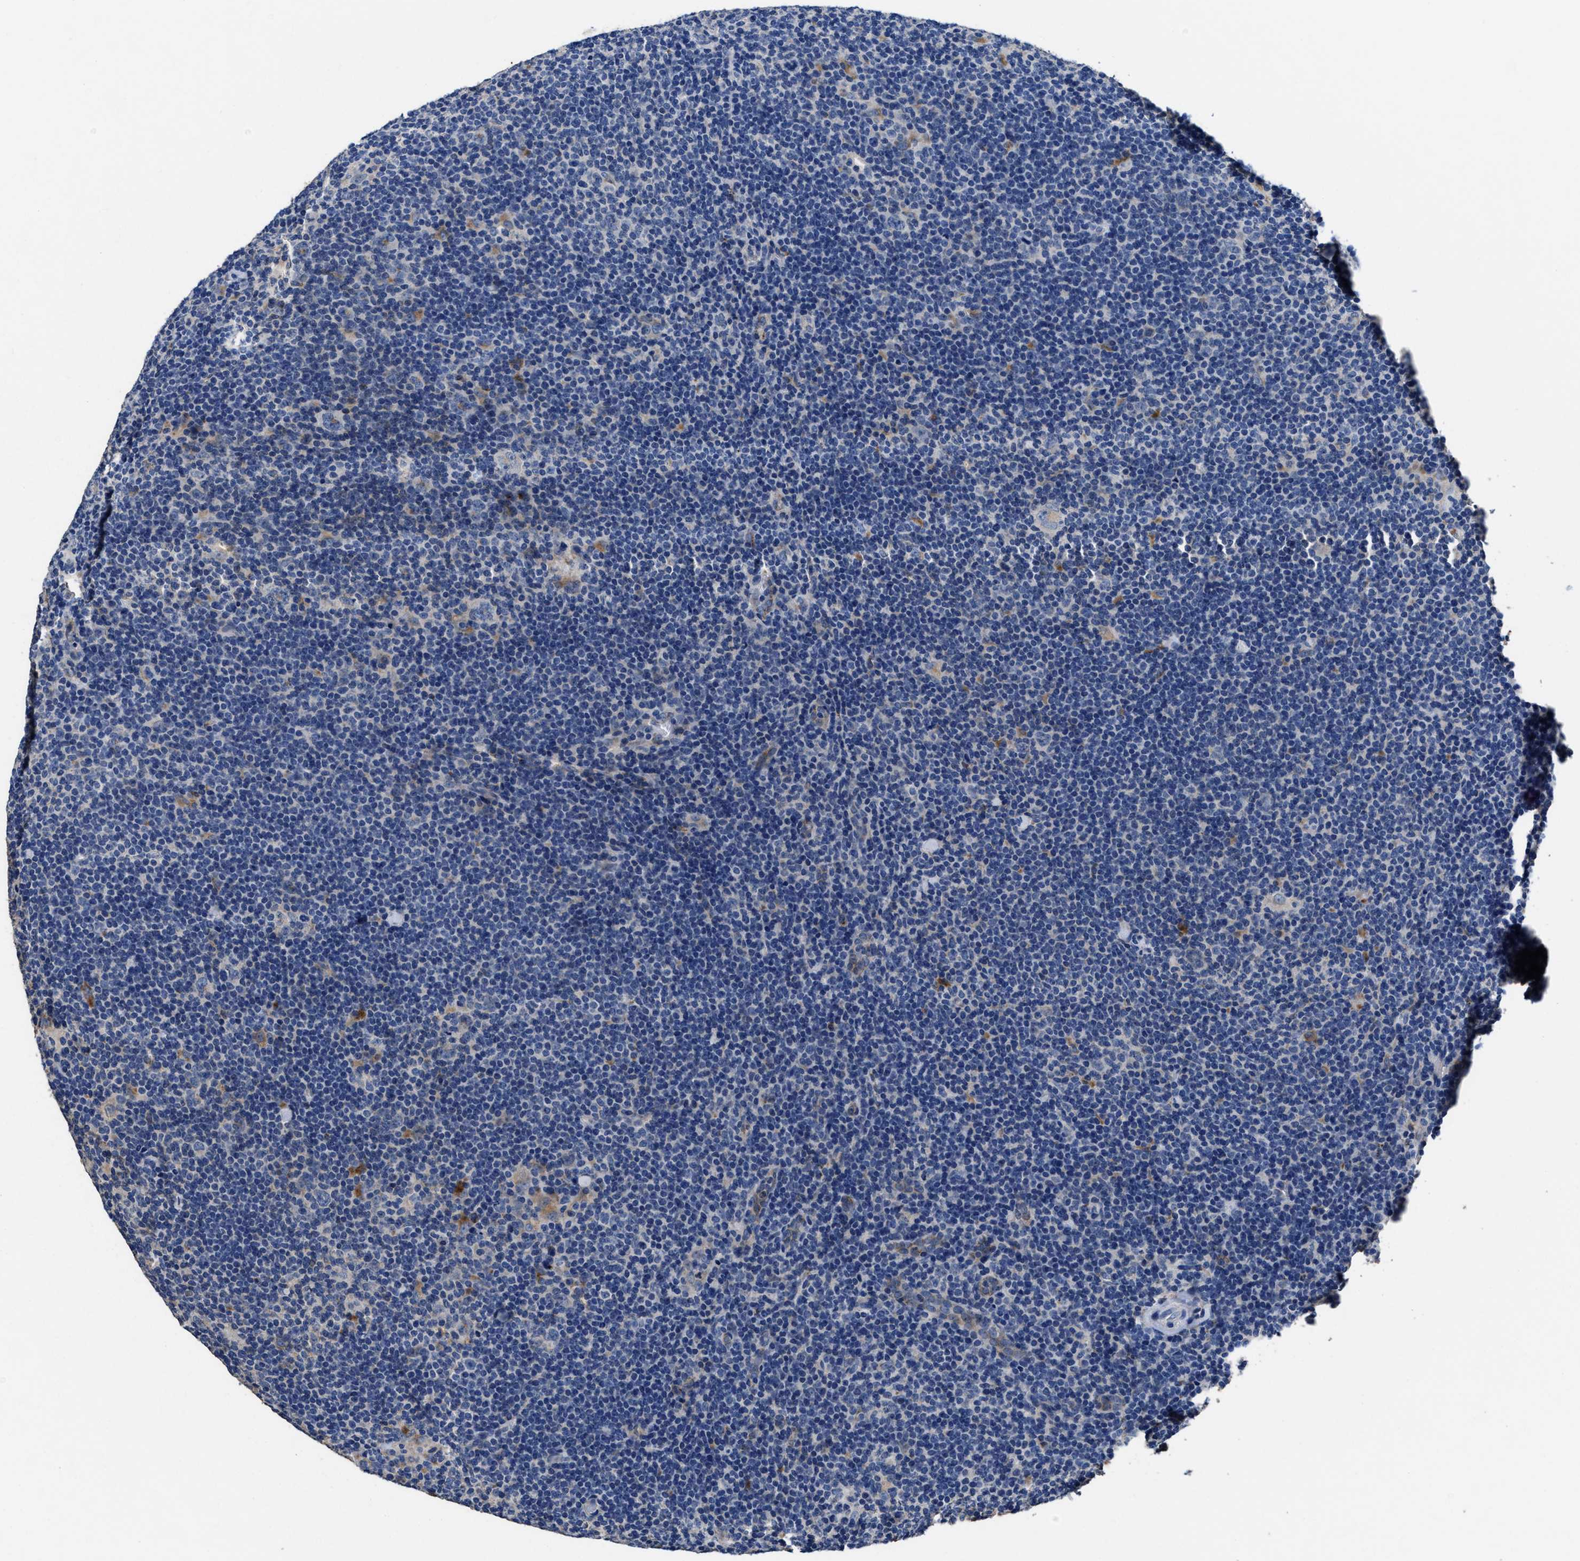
{"staining": {"intensity": "negative", "quantity": "none", "location": "none"}, "tissue": "lymphoma", "cell_type": "Tumor cells", "image_type": "cancer", "snomed": [{"axis": "morphology", "description": "Hodgkin's disease, NOS"}, {"axis": "topography", "description": "Lymph node"}], "caption": "A high-resolution image shows IHC staining of Hodgkin's disease, which exhibits no significant staining in tumor cells.", "gene": "UBR4", "patient": {"sex": "female", "age": 57}}